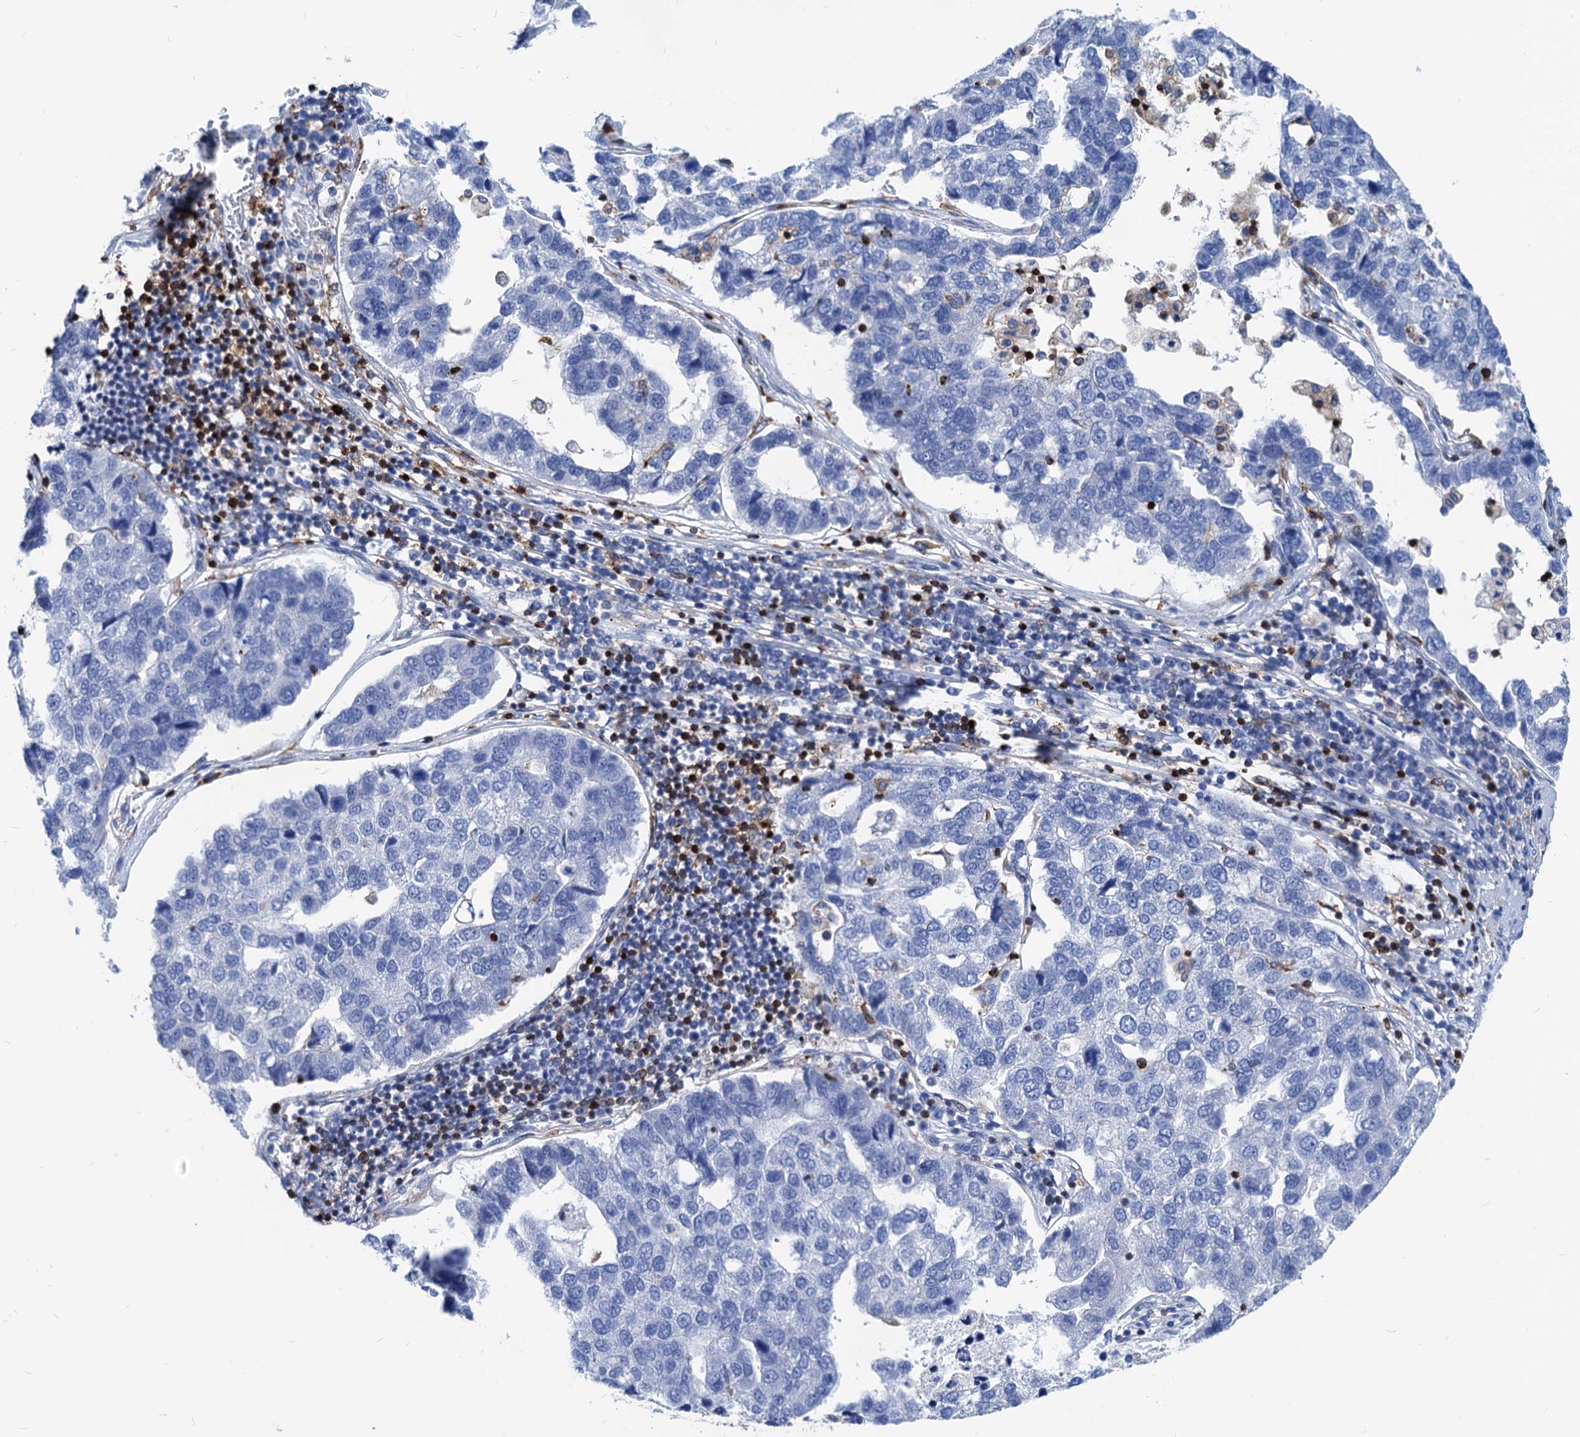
{"staining": {"intensity": "negative", "quantity": "none", "location": "none"}, "tissue": "pancreatic cancer", "cell_type": "Tumor cells", "image_type": "cancer", "snomed": [{"axis": "morphology", "description": "Adenocarcinoma, NOS"}, {"axis": "topography", "description": "Pancreas"}], "caption": "Protein analysis of pancreatic cancer (adenocarcinoma) reveals no significant positivity in tumor cells. (DAB immunohistochemistry (IHC) visualized using brightfield microscopy, high magnification).", "gene": "LCP2", "patient": {"sex": "female", "age": 61}}